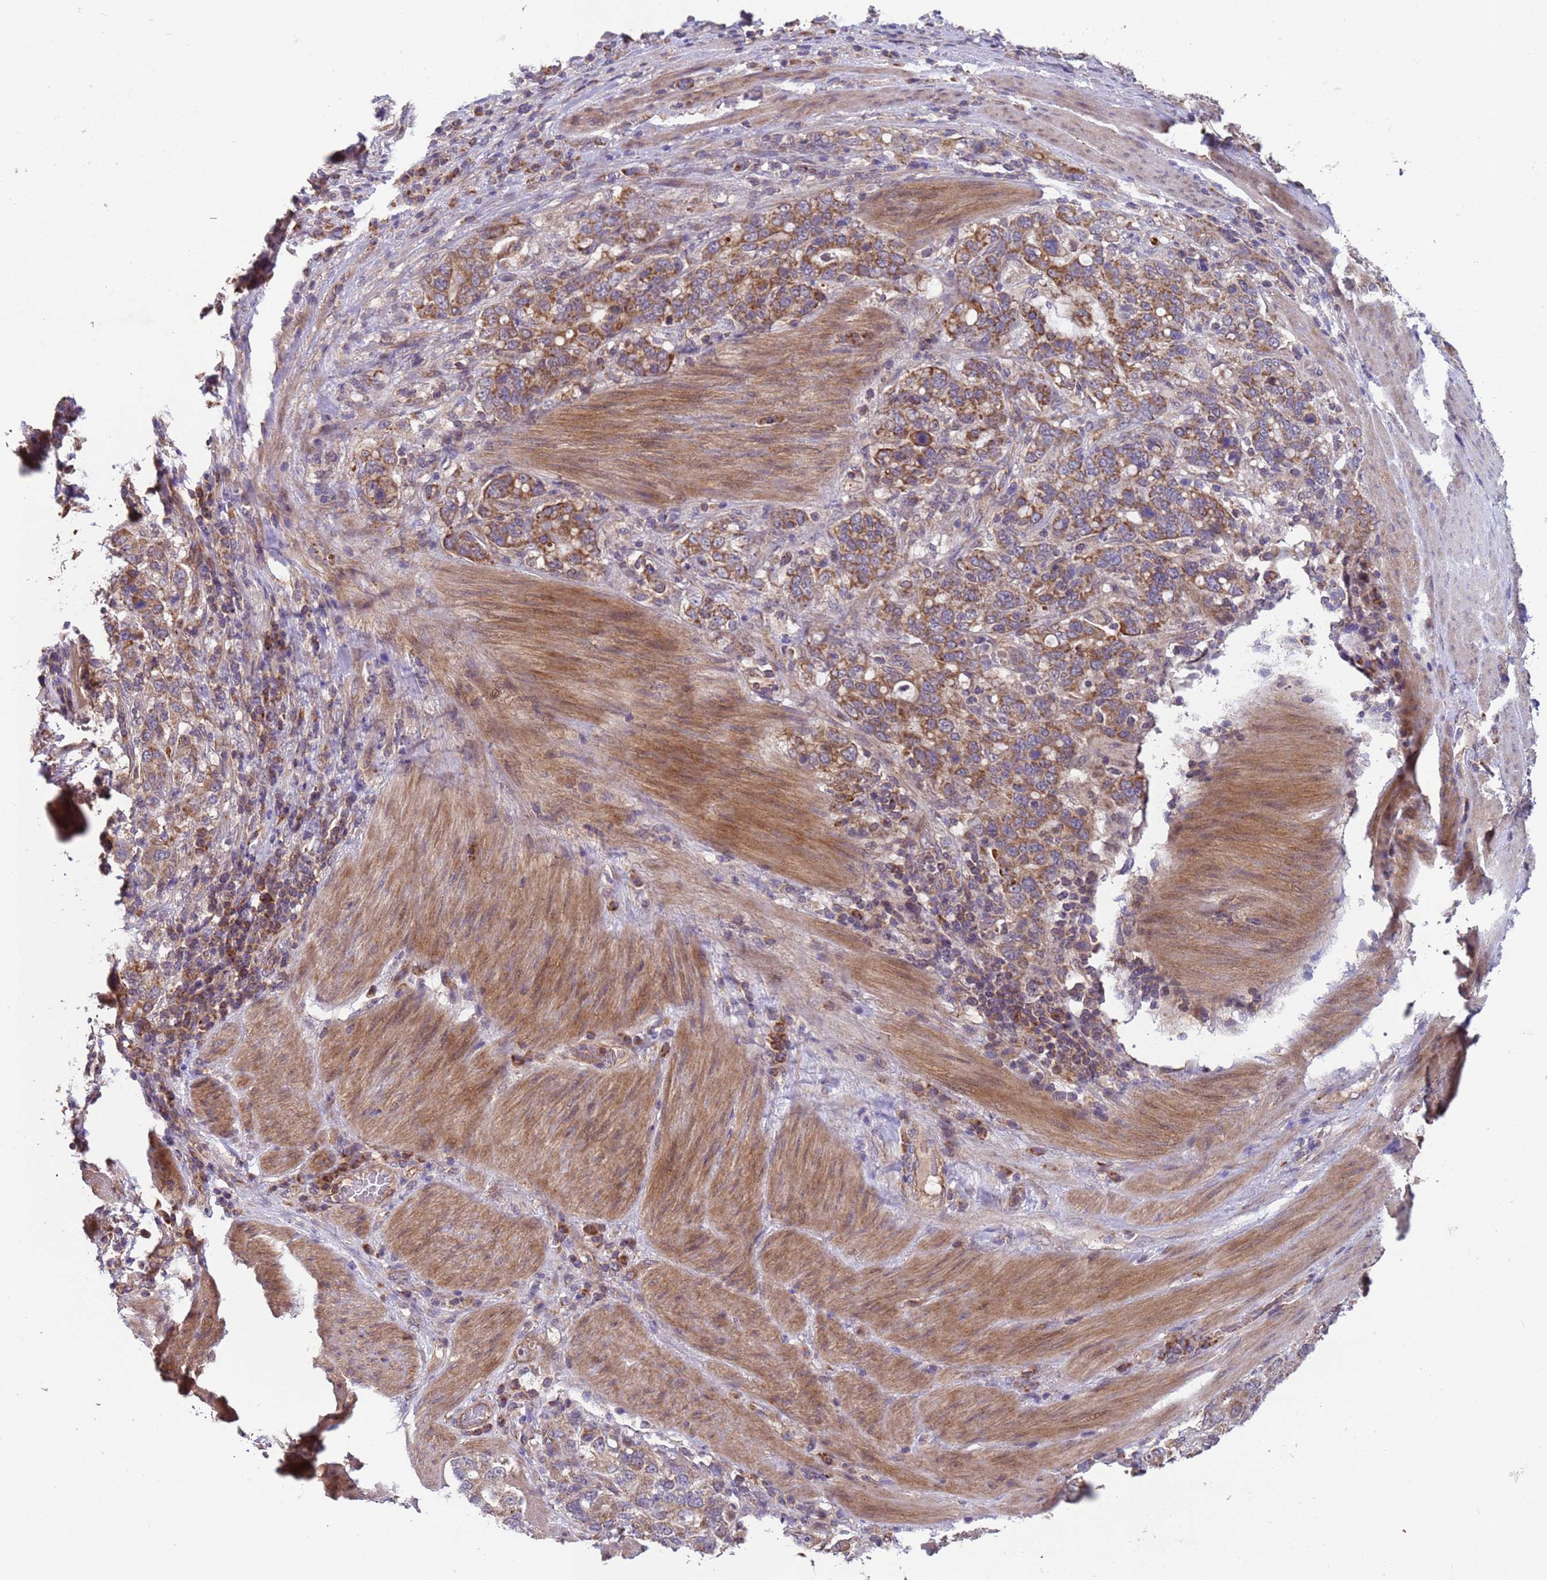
{"staining": {"intensity": "moderate", "quantity": ">75%", "location": "cytoplasmic/membranous"}, "tissue": "stomach cancer", "cell_type": "Tumor cells", "image_type": "cancer", "snomed": [{"axis": "morphology", "description": "Adenocarcinoma, NOS"}, {"axis": "topography", "description": "Stomach, upper"}, {"axis": "topography", "description": "Stomach"}], "caption": "IHC histopathology image of neoplastic tissue: stomach adenocarcinoma stained using immunohistochemistry (IHC) exhibits medium levels of moderate protein expression localized specifically in the cytoplasmic/membranous of tumor cells, appearing as a cytoplasmic/membranous brown color.", "gene": "ACAD8", "patient": {"sex": "male", "age": 62}}